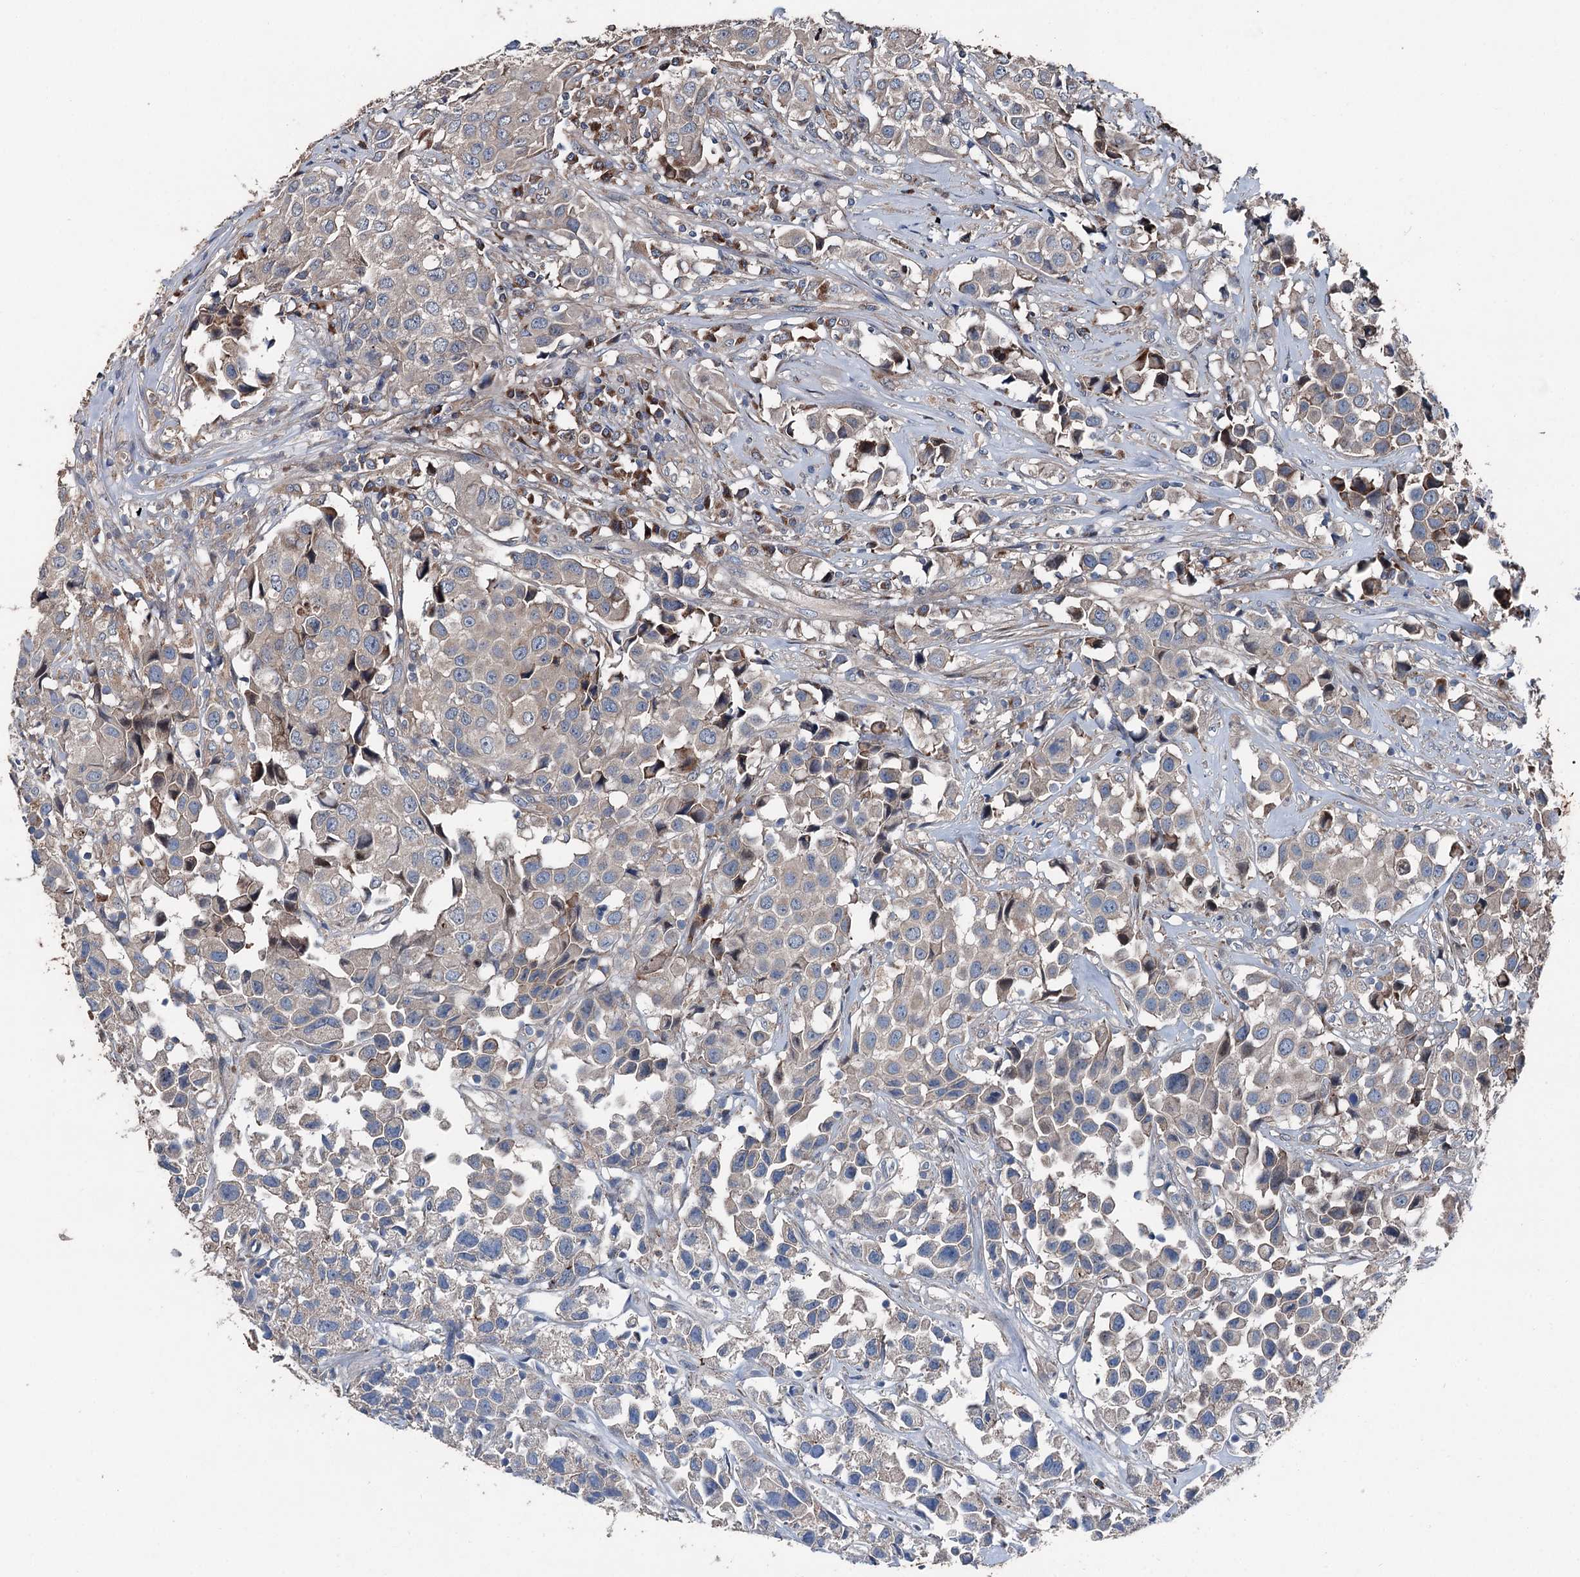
{"staining": {"intensity": "negative", "quantity": "none", "location": "none"}, "tissue": "urothelial cancer", "cell_type": "Tumor cells", "image_type": "cancer", "snomed": [{"axis": "morphology", "description": "Urothelial carcinoma, High grade"}, {"axis": "topography", "description": "Urinary bladder"}], "caption": "Histopathology image shows no protein expression in tumor cells of high-grade urothelial carcinoma tissue.", "gene": "RUFY1", "patient": {"sex": "female", "age": 75}}